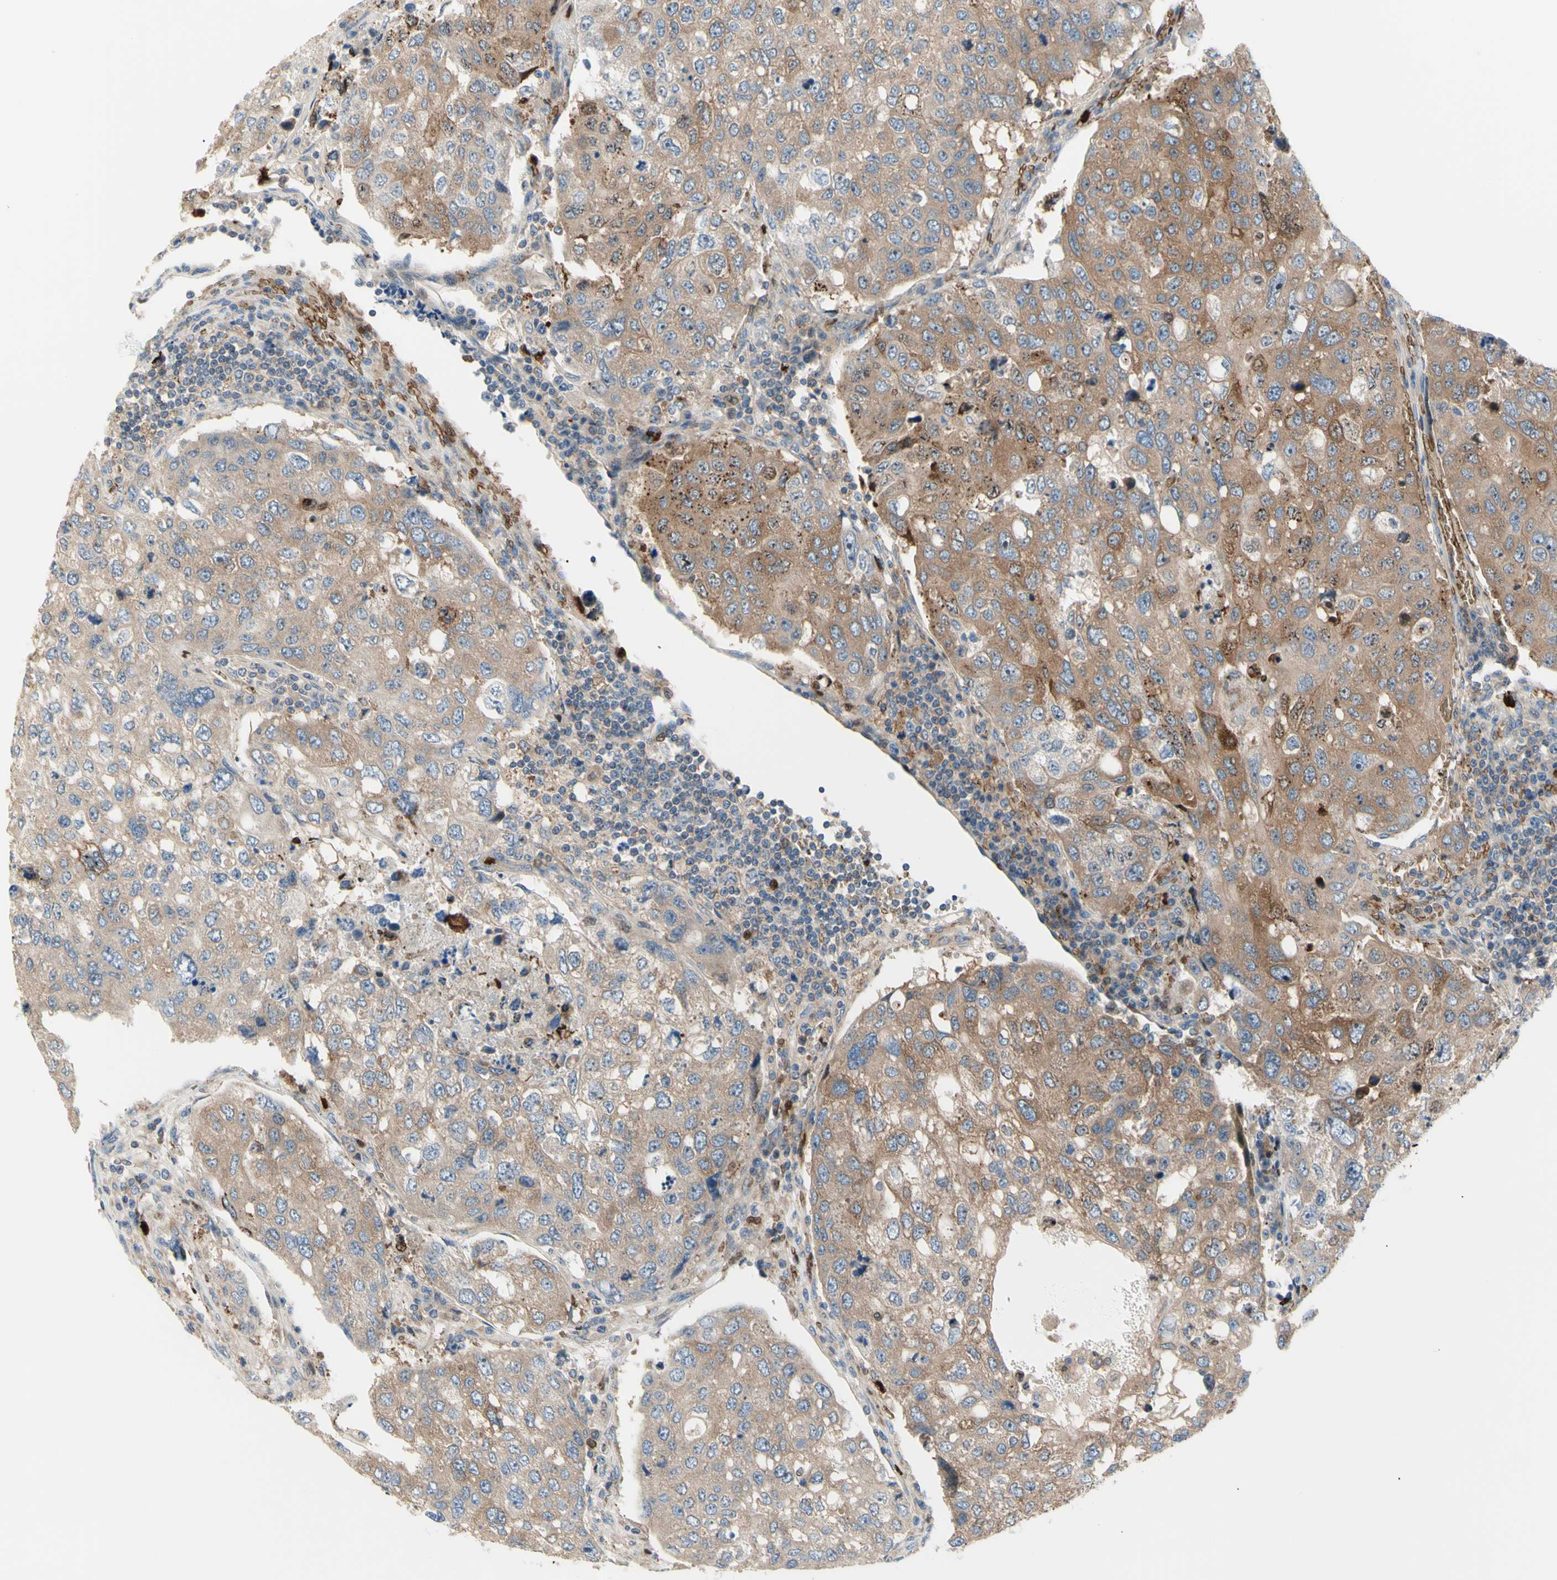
{"staining": {"intensity": "moderate", "quantity": ">75%", "location": "cytoplasmic/membranous"}, "tissue": "urothelial cancer", "cell_type": "Tumor cells", "image_type": "cancer", "snomed": [{"axis": "morphology", "description": "Urothelial carcinoma, High grade"}, {"axis": "topography", "description": "Lymph node"}, {"axis": "topography", "description": "Urinary bladder"}], "caption": "The photomicrograph demonstrates staining of urothelial carcinoma (high-grade), revealing moderate cytoplasmic/membranous protein staining (brown color) within tumor cells. The protein of interest is stained brown, and the nuclei are stained in blue (DAB (3,3'-diaminobenzidine) IHC with brightfield microscopy, high magnification).", "gene": "USP9X", "patient": {"sex": "male", "age": 51}}